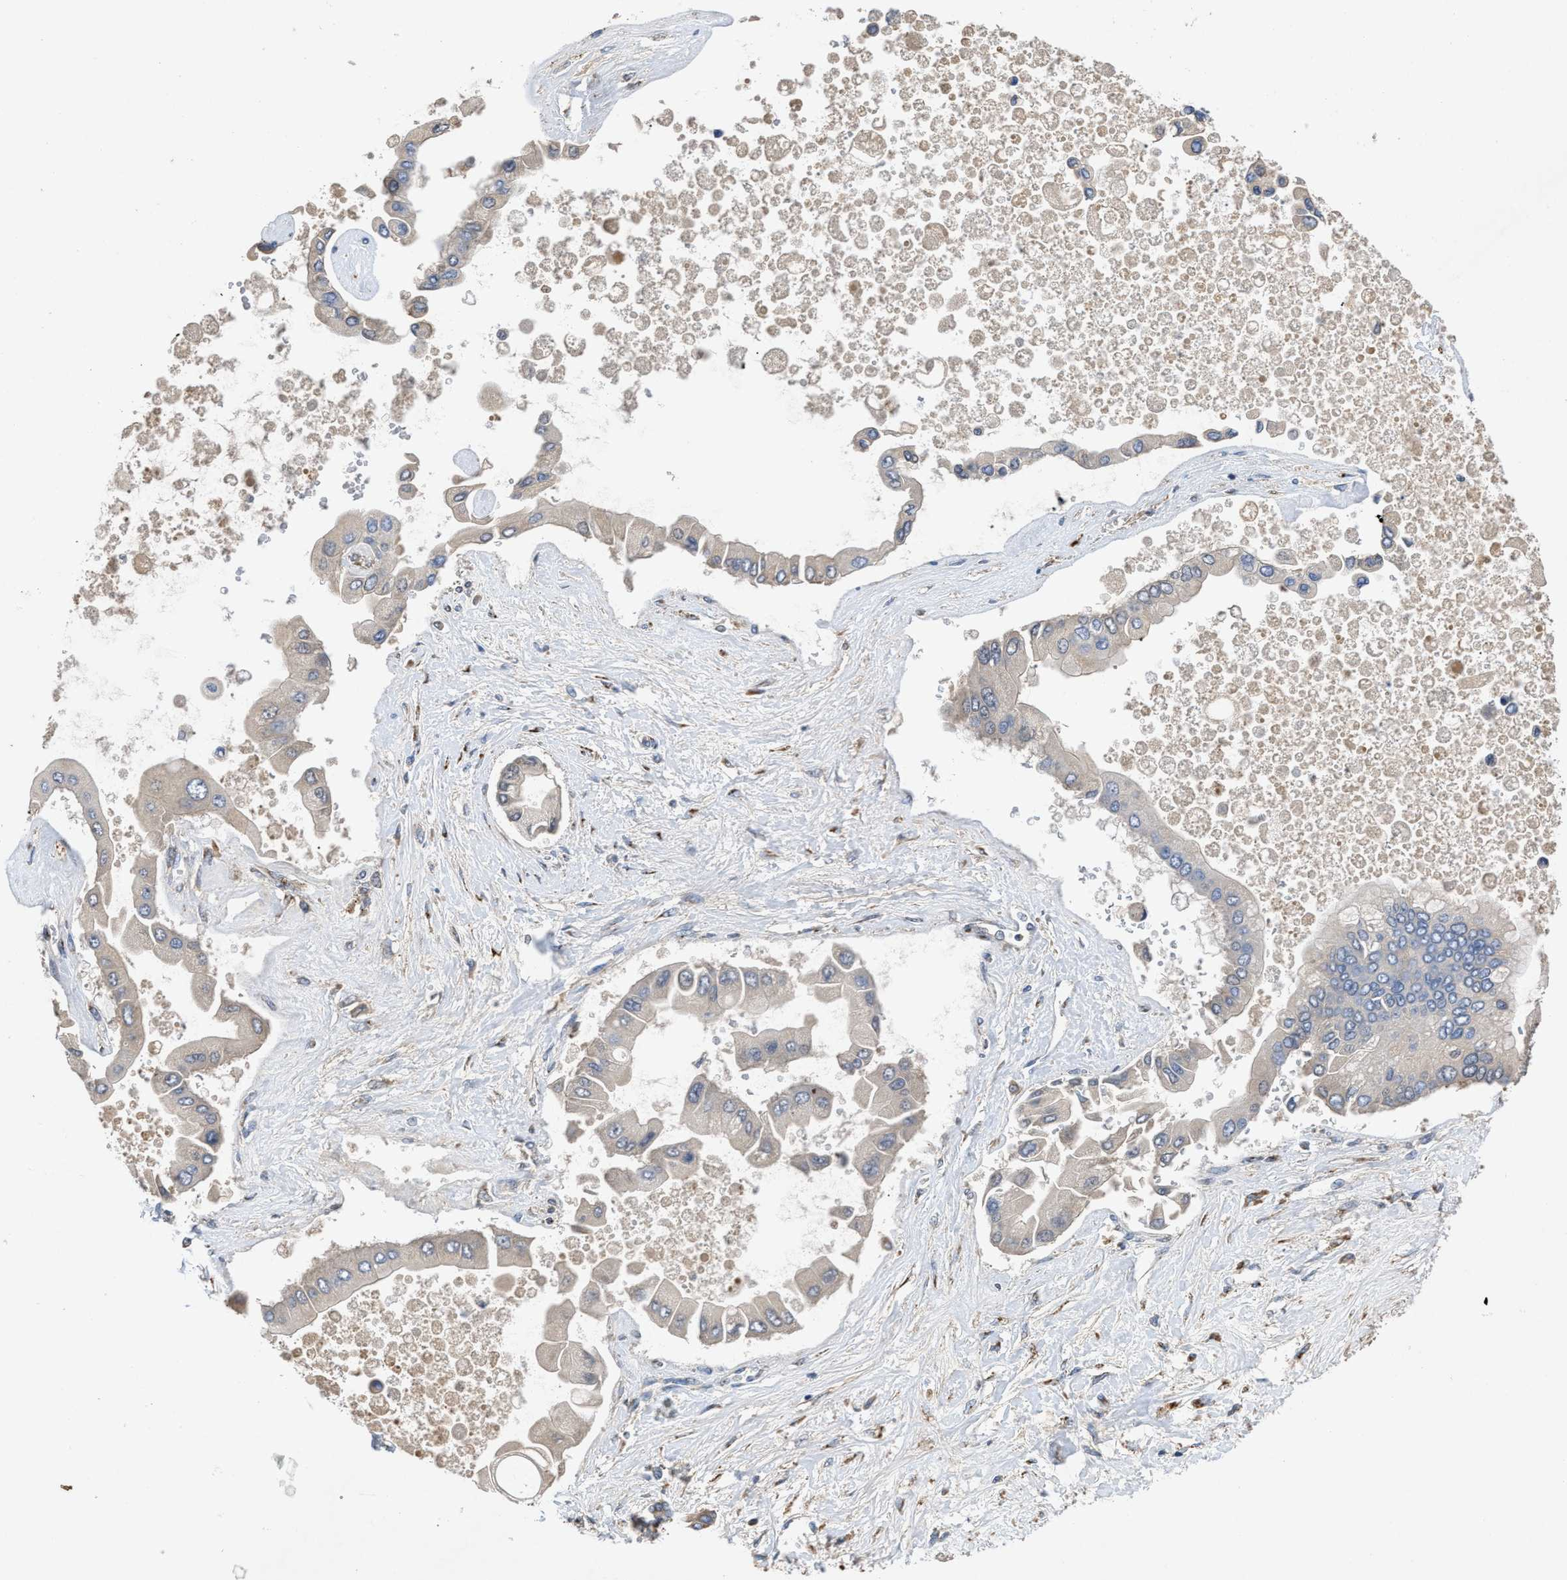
{"staining": {"intensity": "negative", "quantity": "none", "location": "none"}, "tissue": "liver cancer", "cell_type": "Tumor cells", "image_type": "cancer", "snomed": [{"axis": "morphology", "description": "Cholangiocarcinoma"}, {"axis": "topography", "description": "Liver"}], "caption": "Tumor cells are negative for protein expression in human liver cancer.", "gene": "SIK2", "patient": {"sex": "male", "age": 50}}